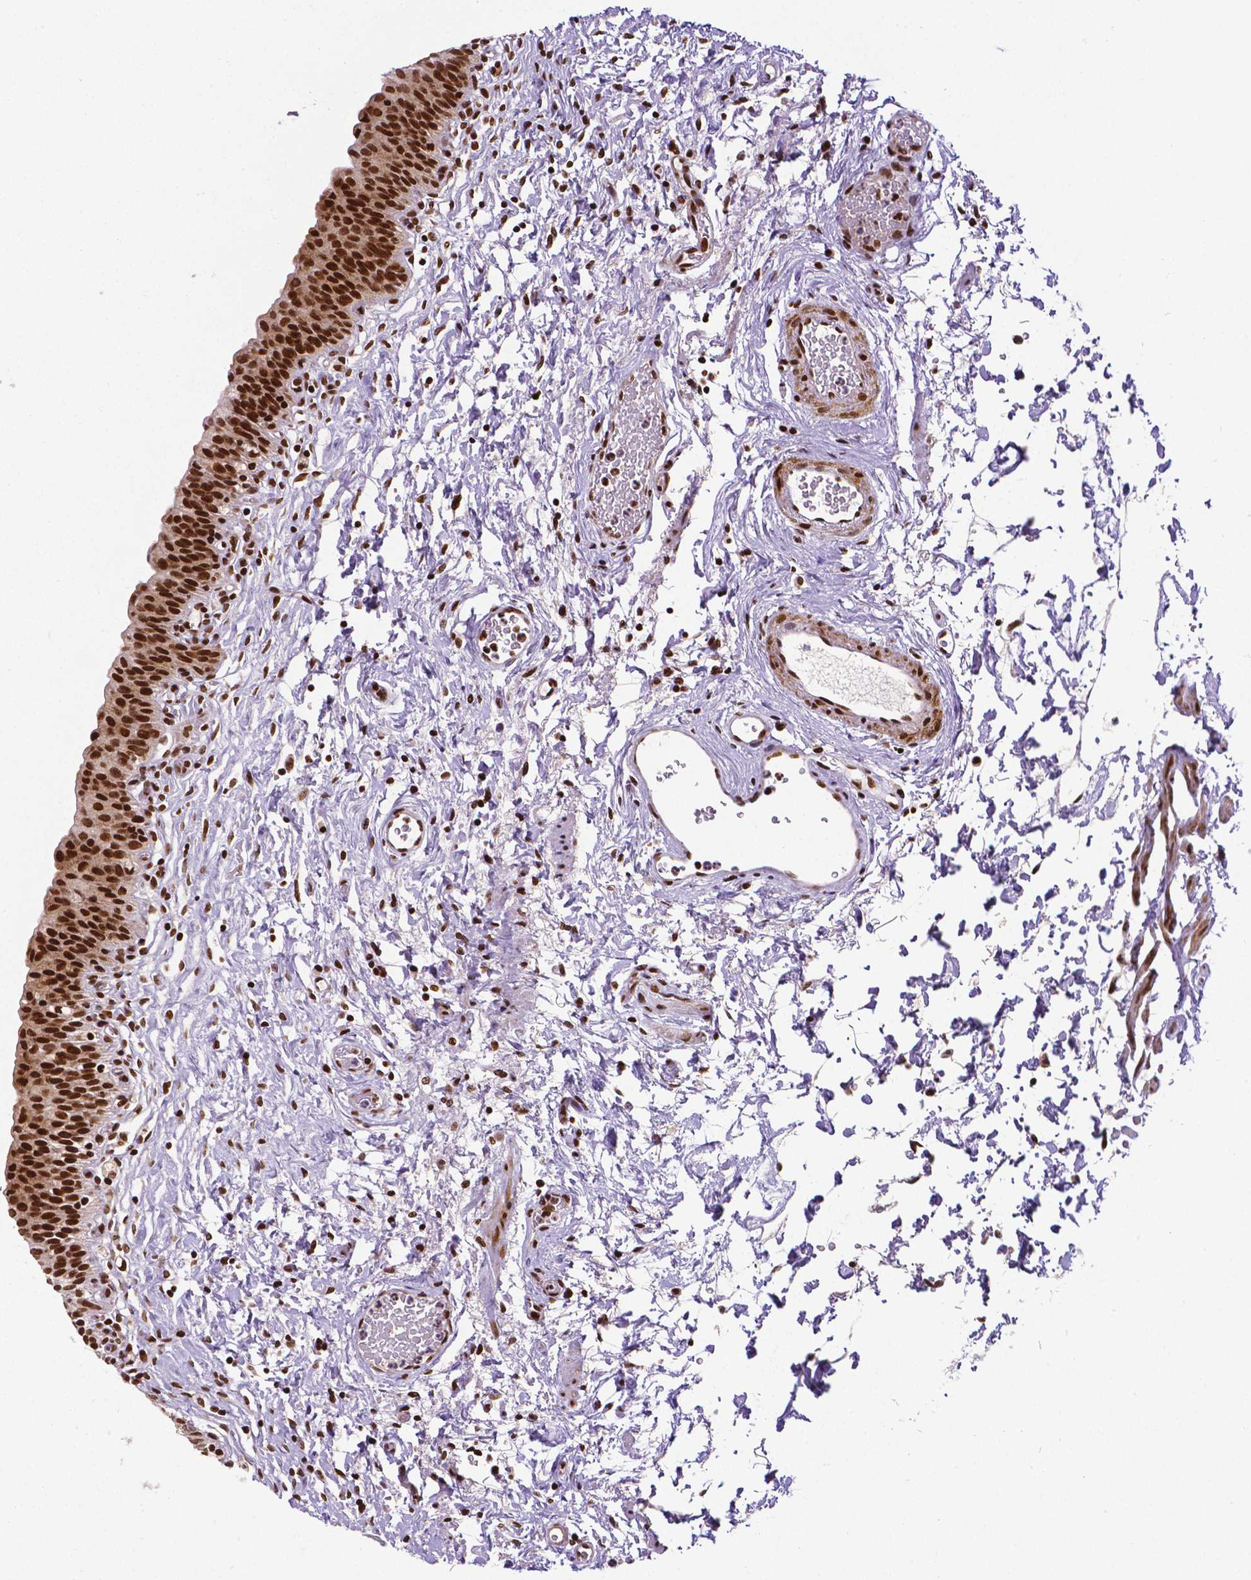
{"staining": {"intensity": "strong", "quantity": ">75%", "location": "nuclear"}, "tissue": "urinary bladder", "cell_type": "Urothelial cells", "image_type": "normal", "snomed": [{"axis": "morphology", "description": "Normal tissue, NOS"}, {"axis": "topography", "description": "Urinary bladder"}], "caption": "Immunohistochemistry (IHC) photomicrograph of unremarkable urinary bladder: urinary bladder stained using immunohistochemistry (IHC) exhibits high levels of strong protein expression localized specifically in the nuclear of urothelial cells, appearing as a nuclear brown color.", "gene": "CTCF", "patient": {"sex": "male", "age": 56}}